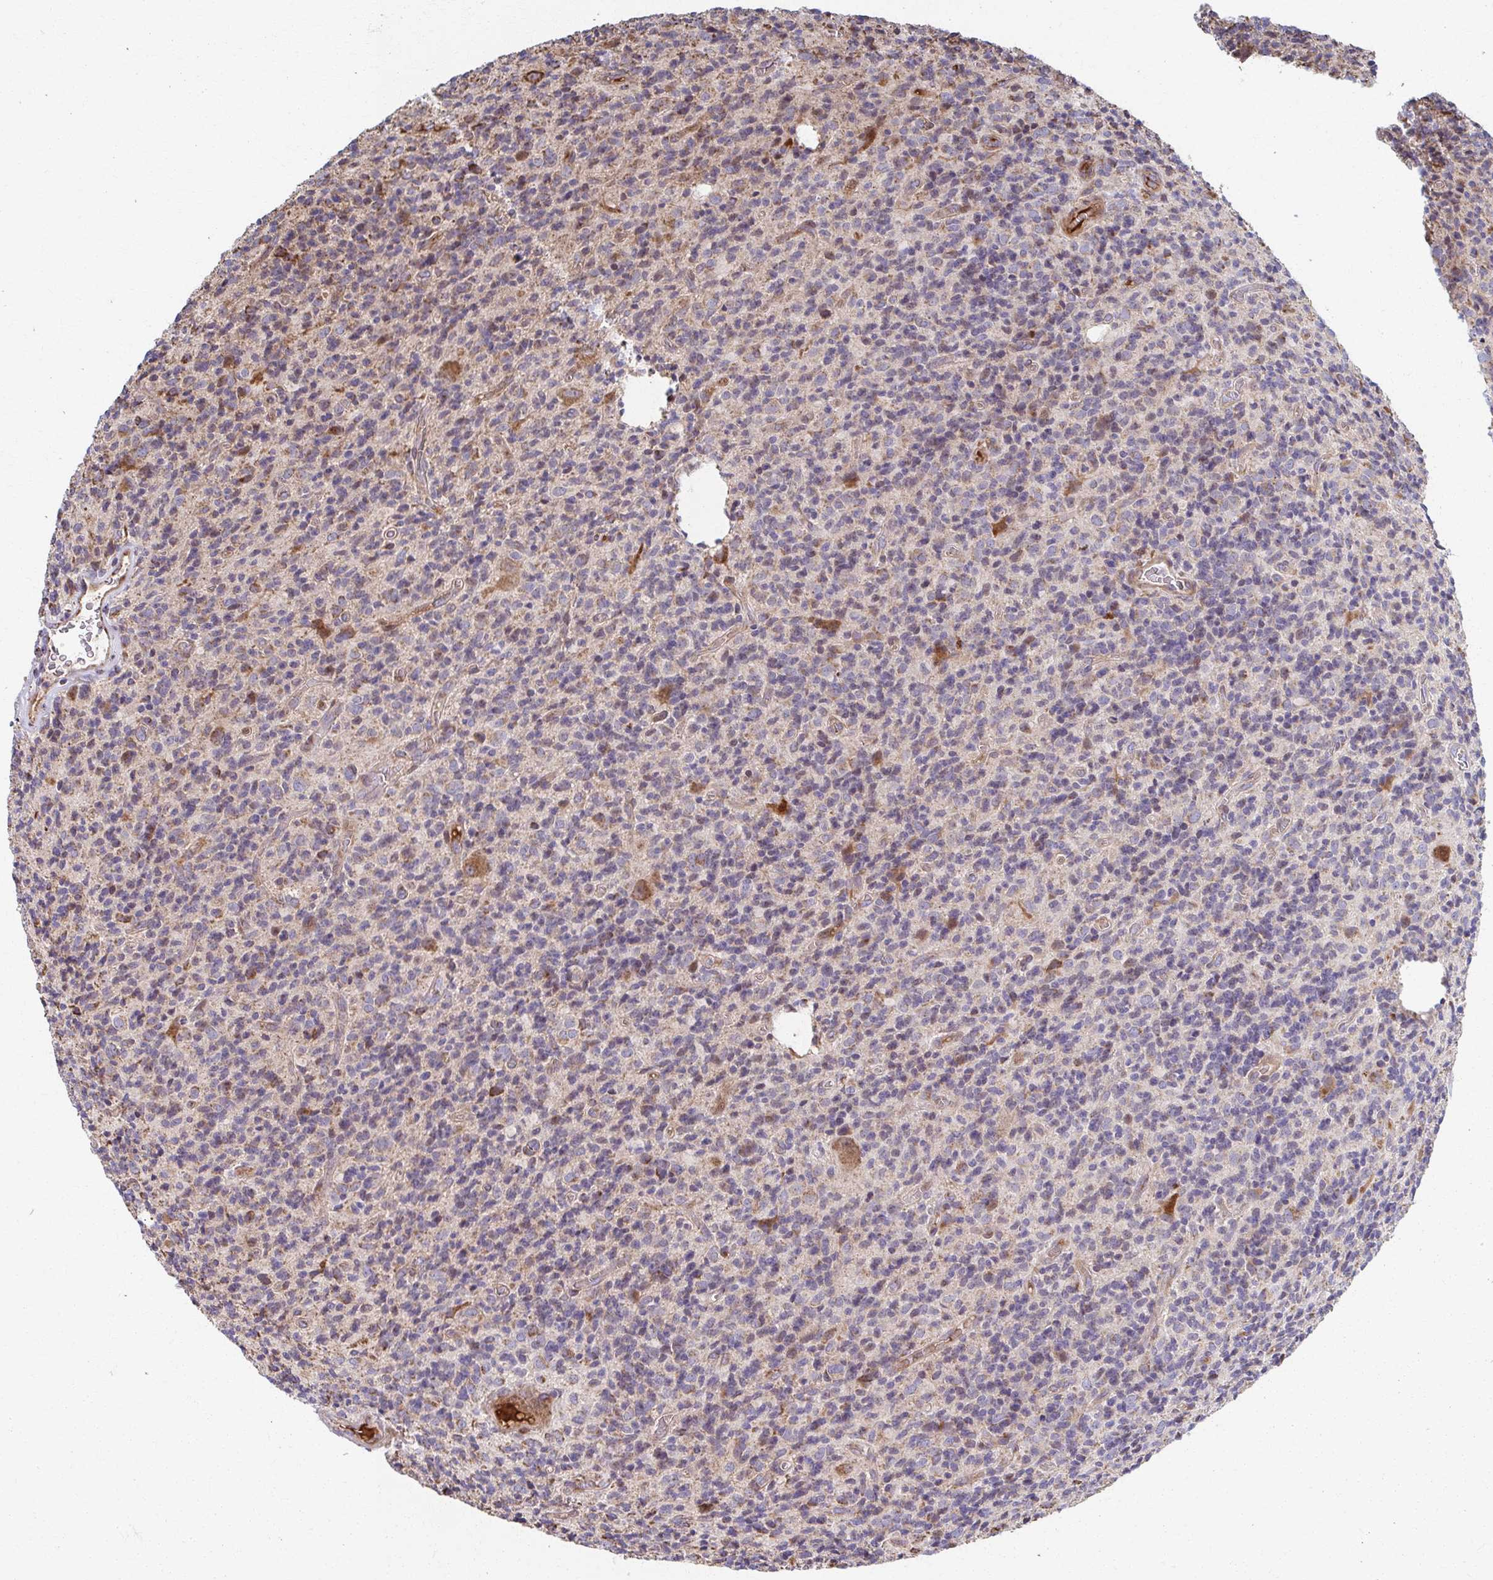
{"staining": {"intensity": "weak", "quantity": "<25%", "location": "cytoplasmic/membranous"}, "tissue": "glioma", "cell_type": "Tumor cells", "image_type": "cancer", "snomed": [{"axis": "morphology", "description": "Glioma, malignant, High grade"}, {"axis": "topography", "description": "Brain"}], "caption": "A high-resolution micrograph shows immunohistochemistry (IHC) staining of glioma, which shows no significant expression in tumor cells.", "gene": "SAT1", "patient": {"sex": "male", "age": 76}}